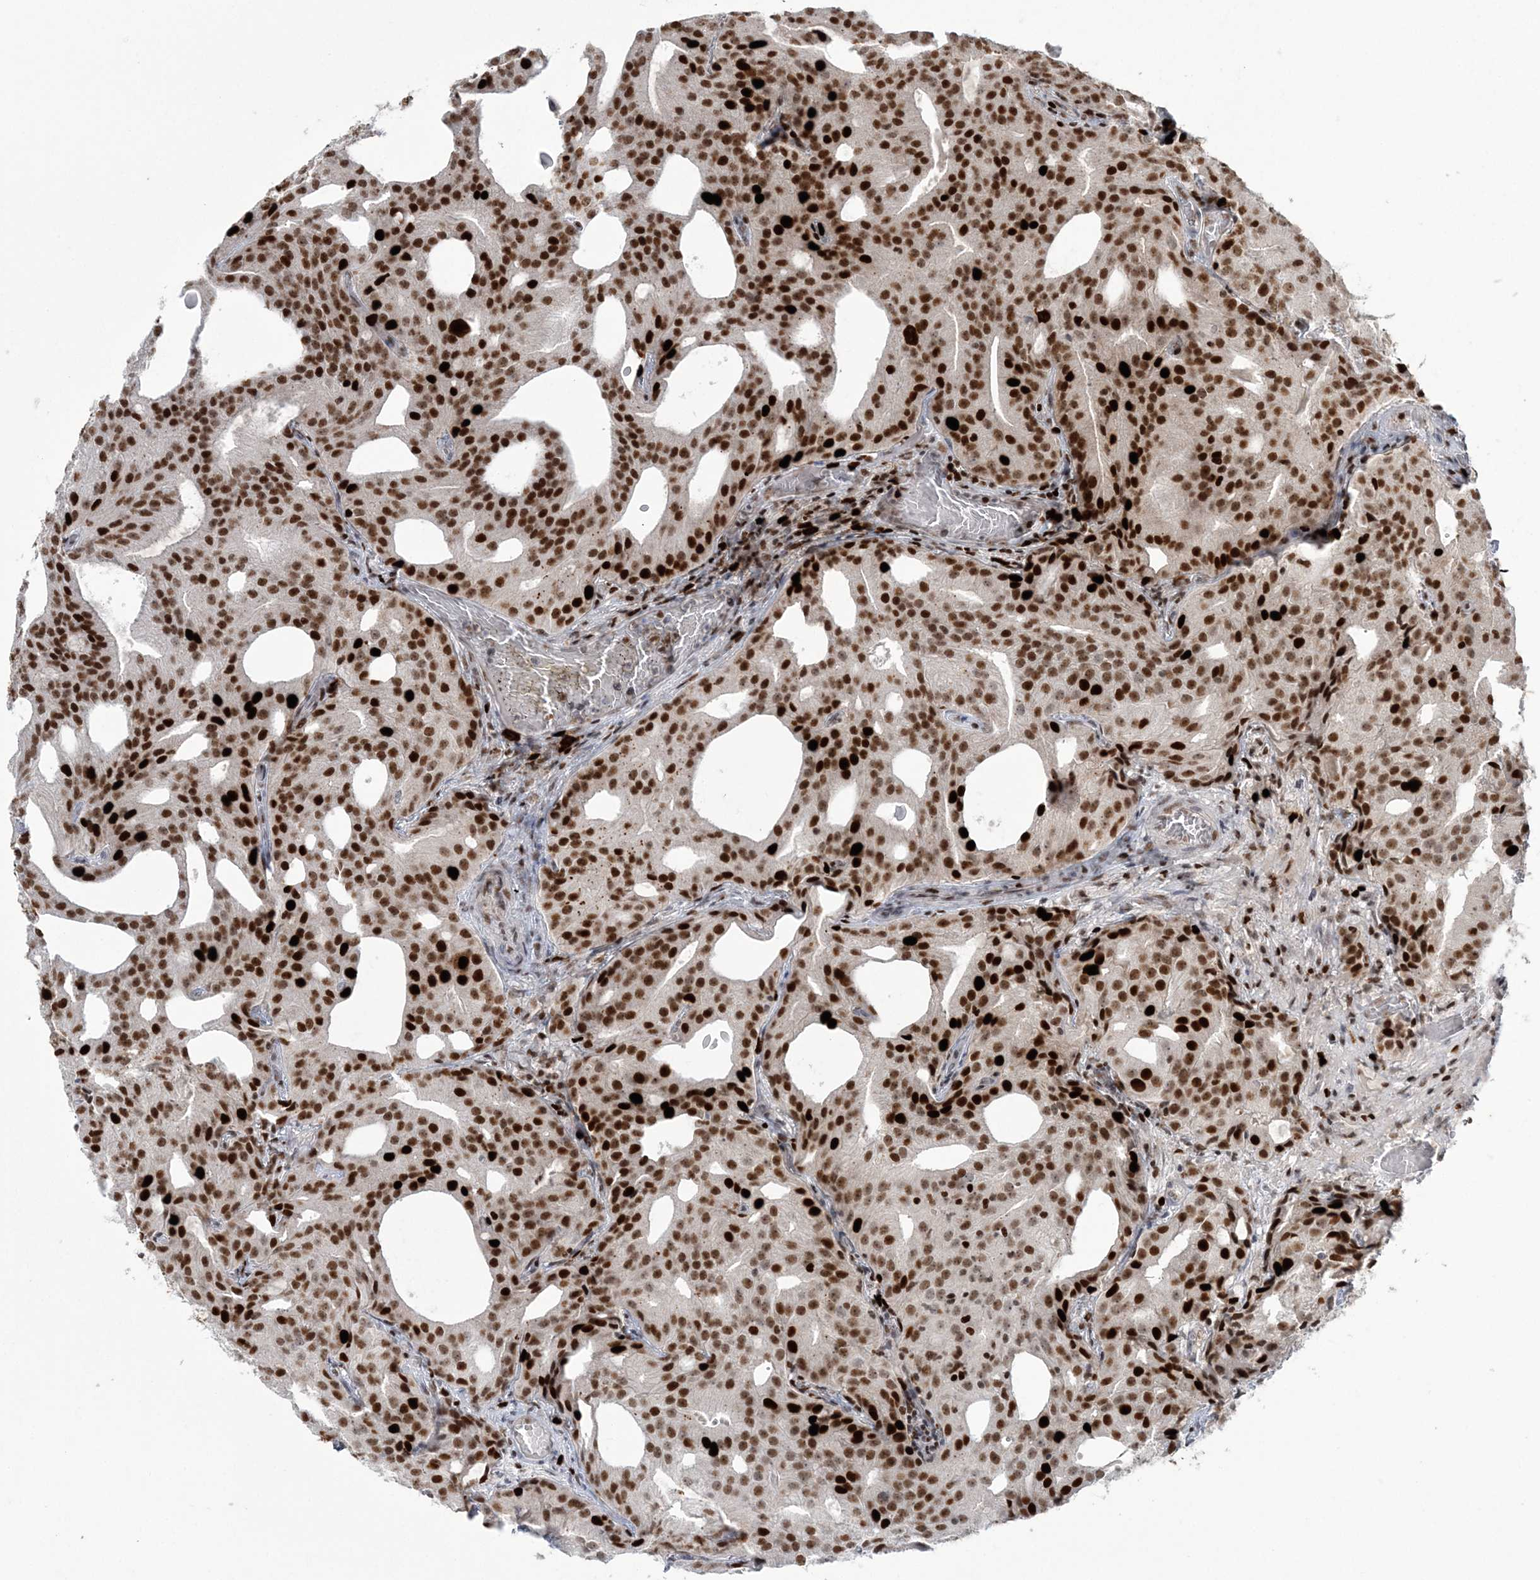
{"staining": {"intensity": "strong", "quantity": ">75%", "location": "nuclear"}, "tissue": "prostate cancer", "cell_type": "Tumor cells", "image_type": "cancer", "snomed": [{"axis": "morphology", "description": "Adenocarcinoma, Medium grade"}, {"axis": "topography", "description": "Prostate"}], "caption": "Prostate adenocarcinoma (medium-grade) tissue shows strong nuclear staining in approximately >75% of tumor cells, visualized by immunohistochemistry.", "gene": "LIG1", "patient": {"sex": "male", "age": 88}}